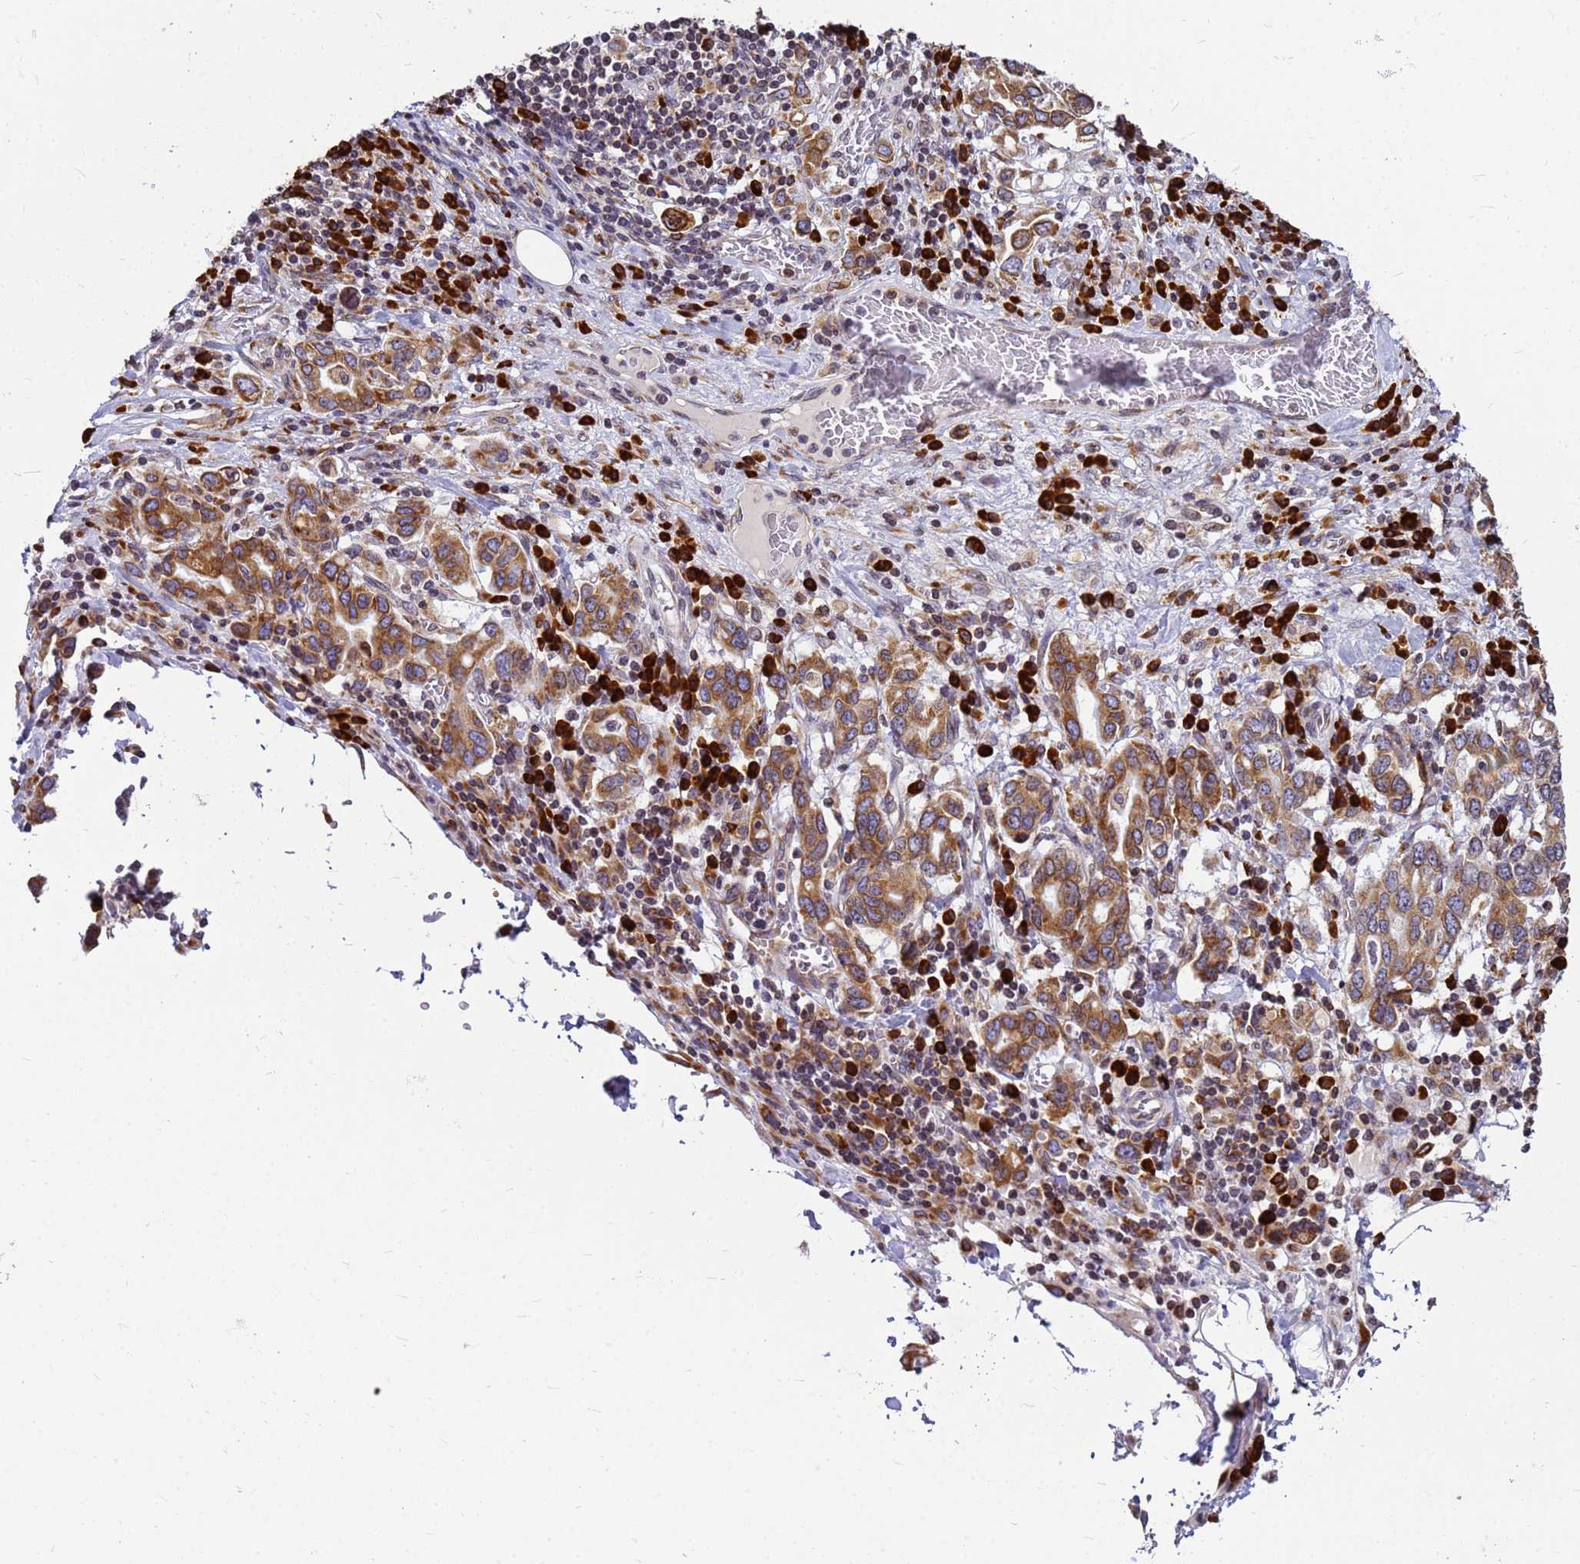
{"staining": {"intensity": "moderate", "quantity": ">75%", "location": "cytoplasmic/membranous"}, "tissue": "stomach cancer", "cell_type": "Tumor cells", "image_type": "cancer", "snomed": [{"axis": "morphology", "description": "Adenocarcinoma, NOS"}, {"axis": "topography", "description": "Stomach, upper"}, {"axis": "topography", "description": "Stomach"}], "caption": "Moderate cytoplasmic/membranous staining for a protein is appreciated in approximately >75% of tumor cells of stomach cancer using immunohistochemistry.", "gene": "SSR4", "patient": {"sex": "male", "age": 62}}